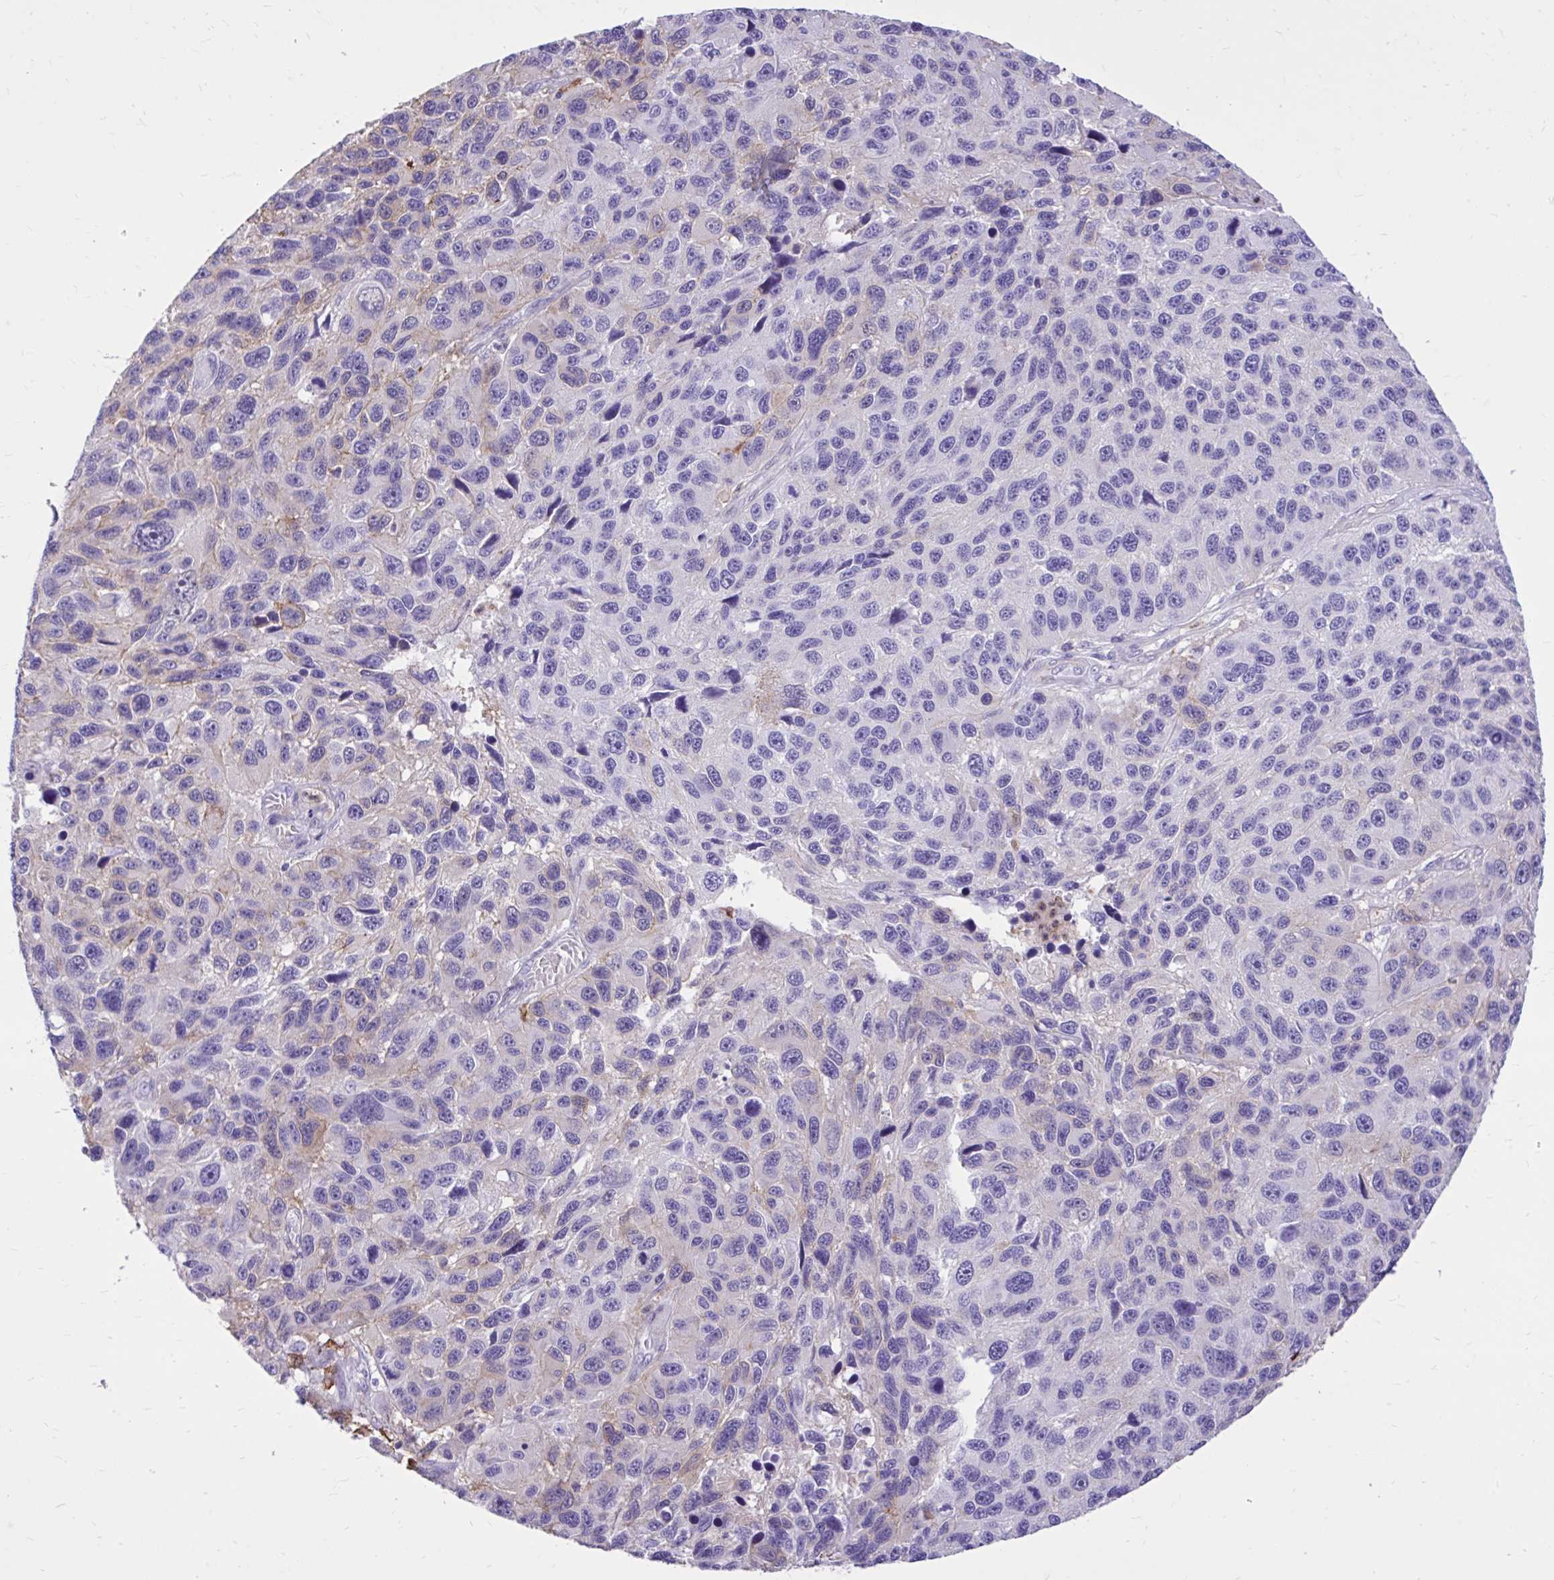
{"staining": {"intensity": "weak", "quantity": "<25%", "location": "cytoplasmic/membranous"}, "tissue": "melanoma", "cell_type": "Tumor cells", "image_type": "cancer", "snomed": [{"axis": "morphology", "description": "Malignant melanoma, NOS"}, {"axis": "topography", "description": "Skin"}], "caption": "IHC histopathology image of neoplastic tissue: melanoma stained with DAB (3,3'-diaminobenzidine) demonstrates no significant protein expression in tumor cells.", "gene": "TLR7", "patient": {"sex": "male", "age": 53}}